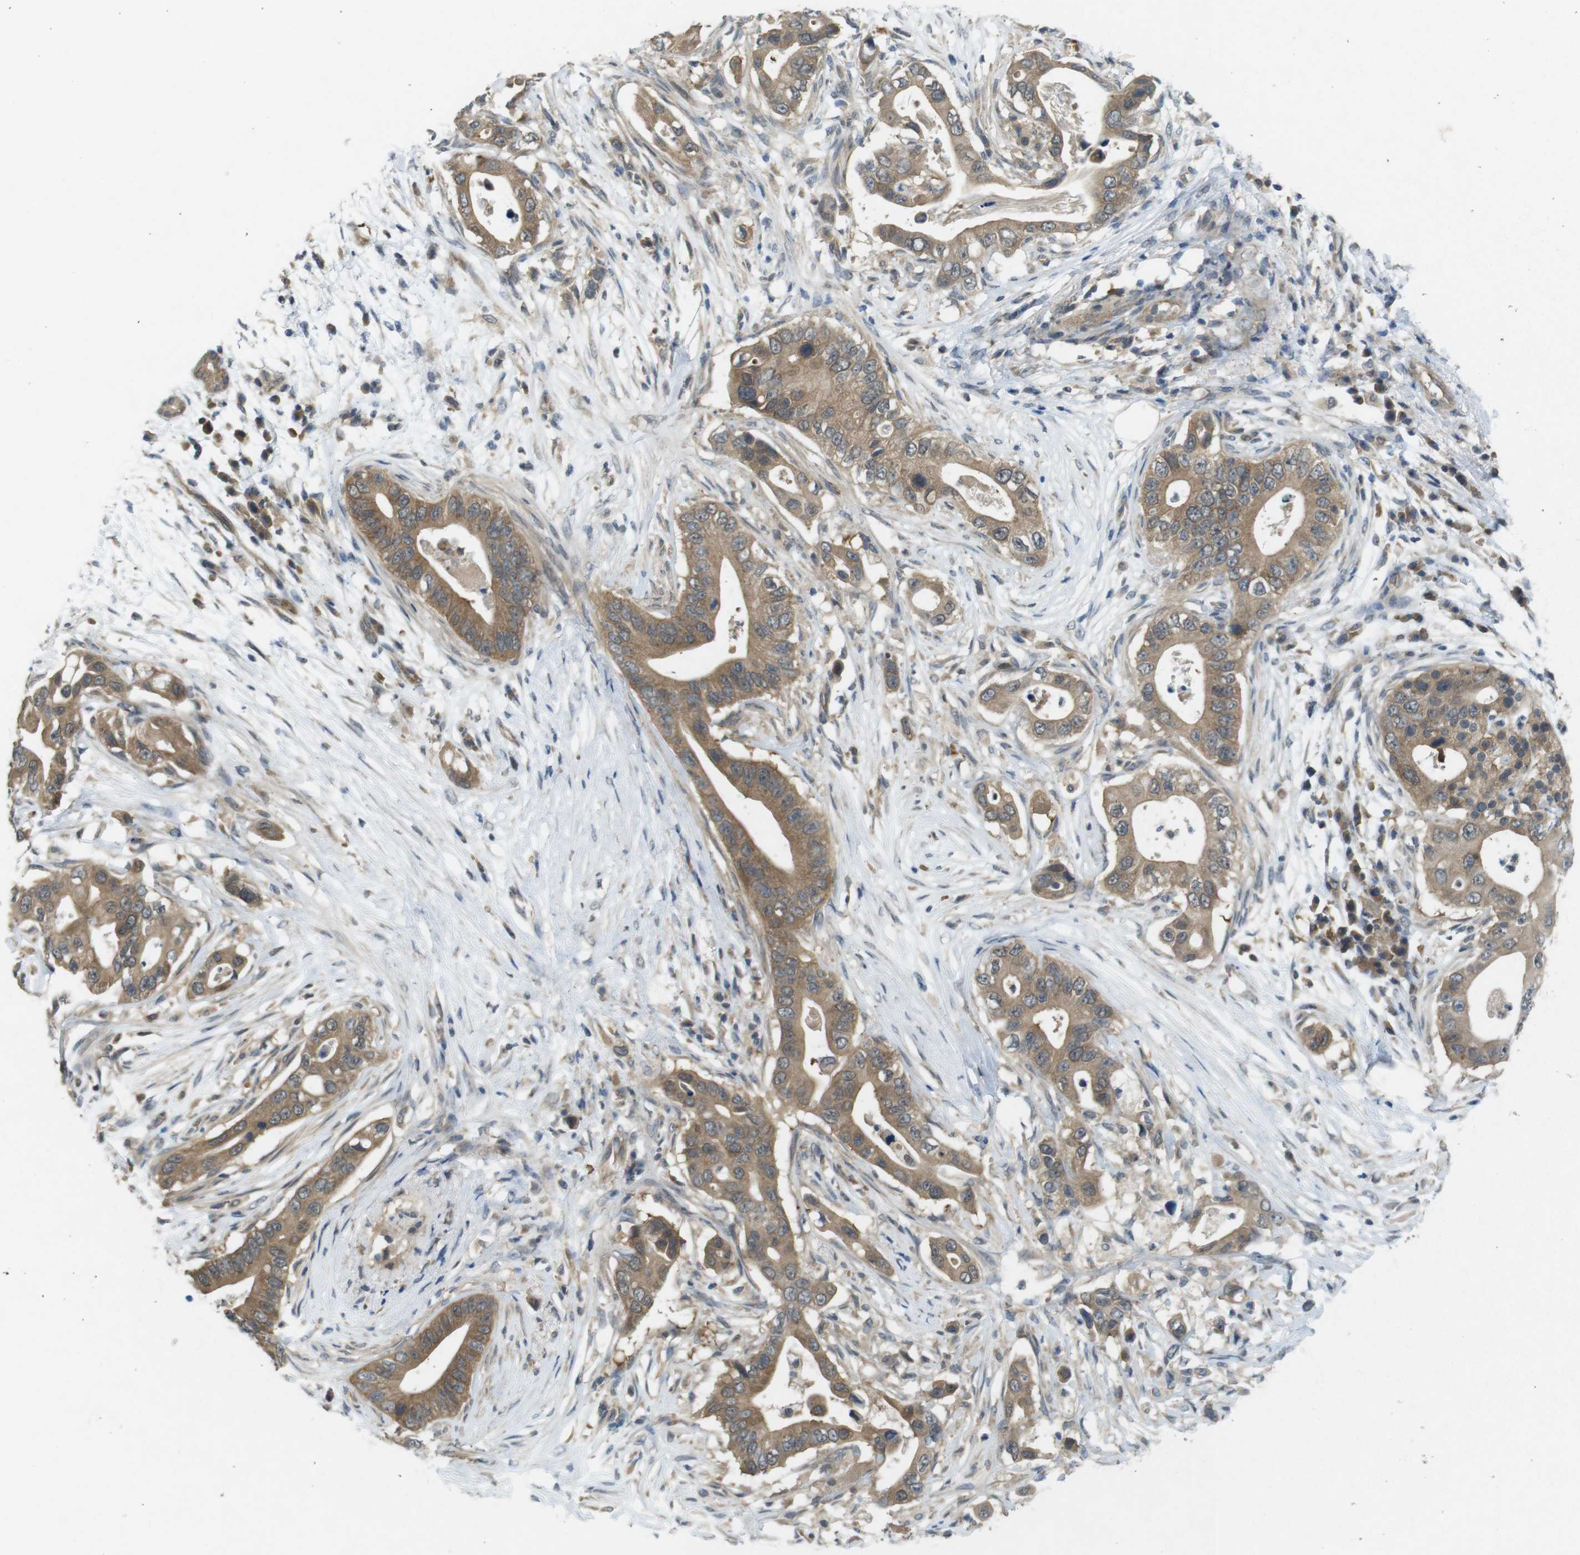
{"staining": {"intensity": "moderate", "quantity": ">75%", "location": "cytoplasmic/membranous"}, "tissue": "pancreatic cancer", "cell_type": "Tumor cells", "image_type": "cancer", "snomed": [{"axis": "morphology", "description": "Adenocarcinoma, NOS"}, {"axis": "topography", "description": "Pancreas"}], "caption": "Immunohistochemistry of pancreatic adenocarcinoma reveals medium levels of moderate cytoplasmic/membranous staining in approximately >75% of tumor cells.", "gene": "SUGT1", "patient": {"sex": "male", "age": 77}}